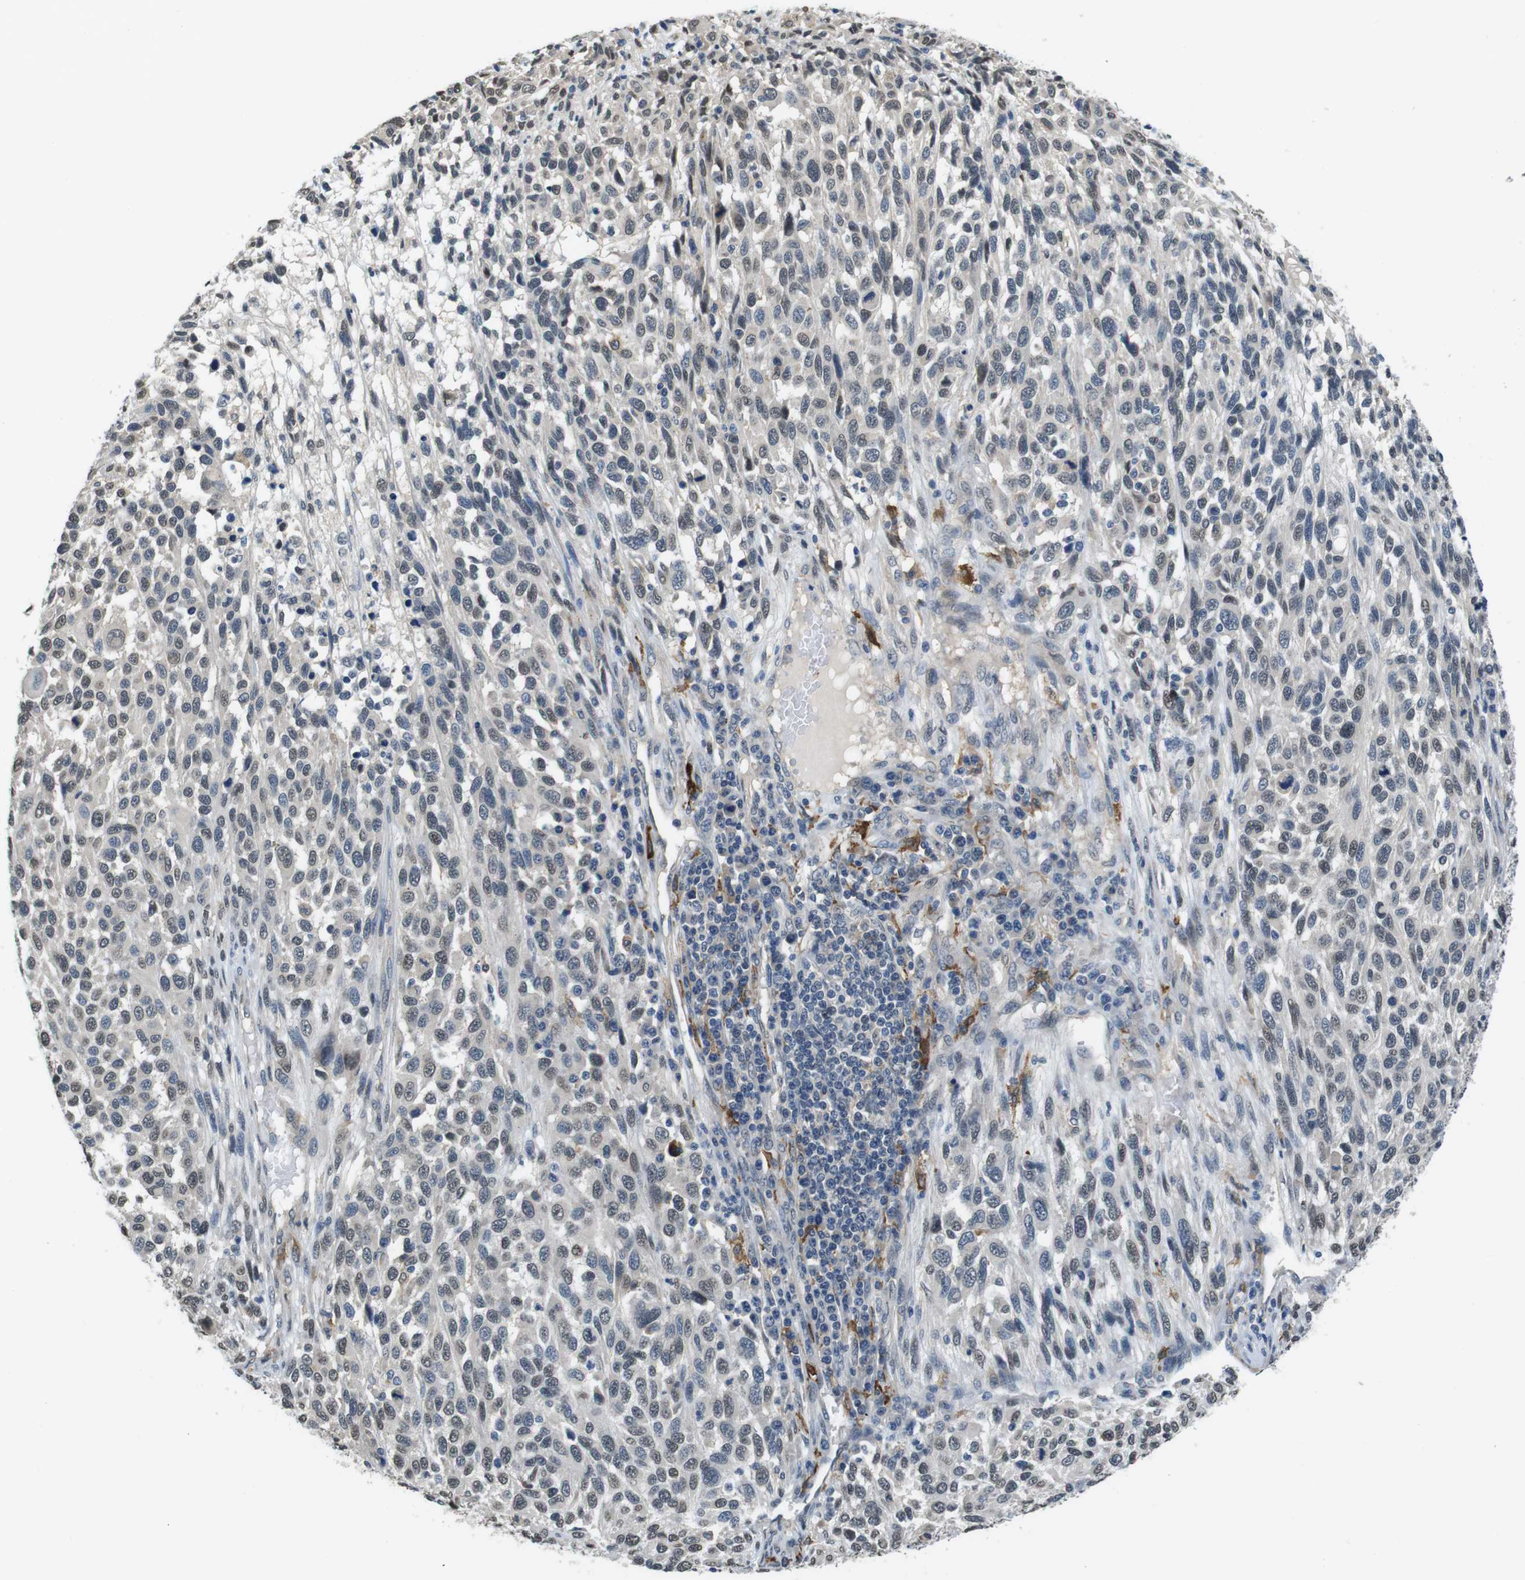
{"staining": {"intensity": "weak", "quantity": "<25%", "location": "nuclear"}, "tissue": "melanoma", "cell_type": "Tumor cells", "image_type": "cancer", "snomed": [{"axis": "morphology", "description": "Malignant melanoma, Metastatic site"}, {"axis": "topography", "description": "Lymph node"}], "caption": "Human malignant melanoma (metastatic site) stained for a protein using immunohistochemistry shows no expression in tumor cells.", "gene": "CD163L1", "patient": {"sex": "male", "age": 61}}